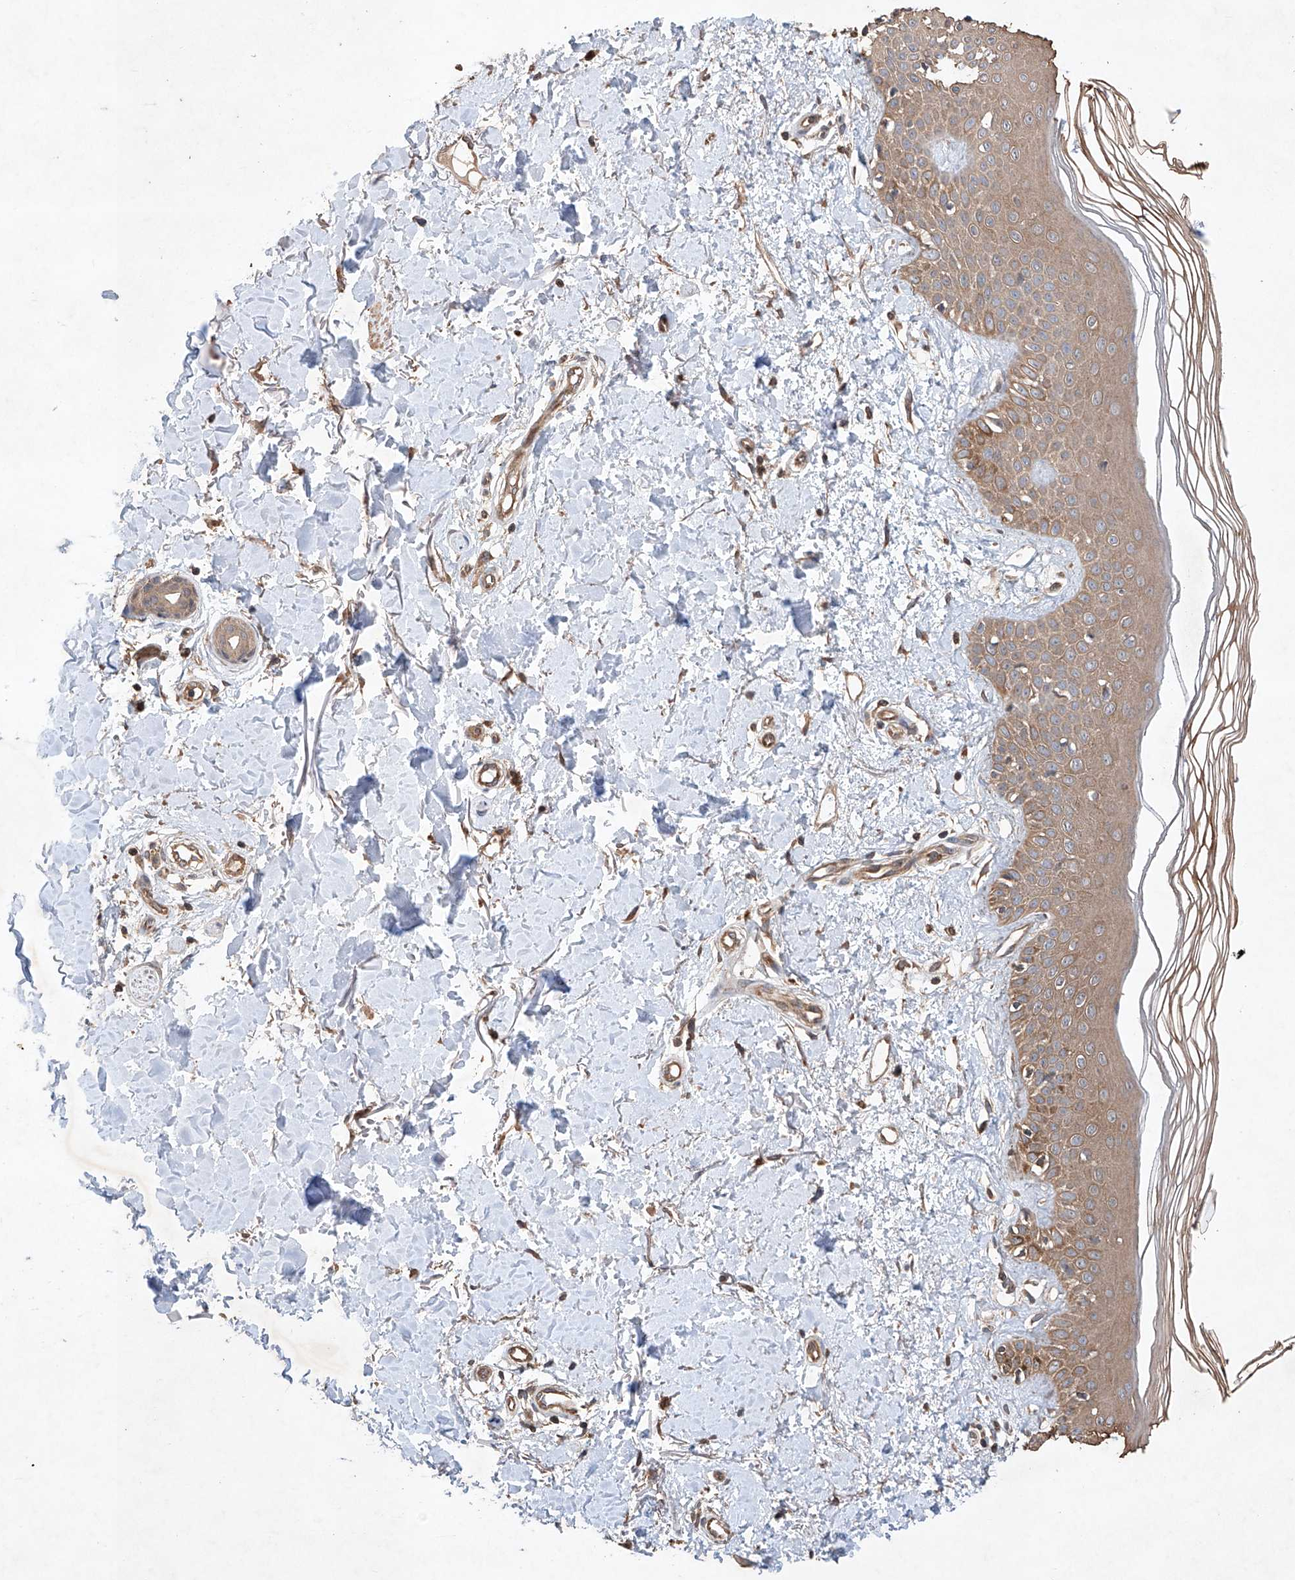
{"staining": {"intensity": "moderate", "quantity": ">75%", "location": "cytoplasmic/membranous"}, "tissue": "skin", "cell_type": "Fibroblasts", "image_type": "normal", "snomed": [{"axis": "morphology", "description": "Normal tissue, NOS"}, {"axis": "topography", "description": "Skin"}], "caption": "Moderate cytoplasmic/membranous protein staining is appreciated in about >75% of fibroblasts in skin.", "gene": "LURAP1", "patient": {"sex": "female", "age": 64}}